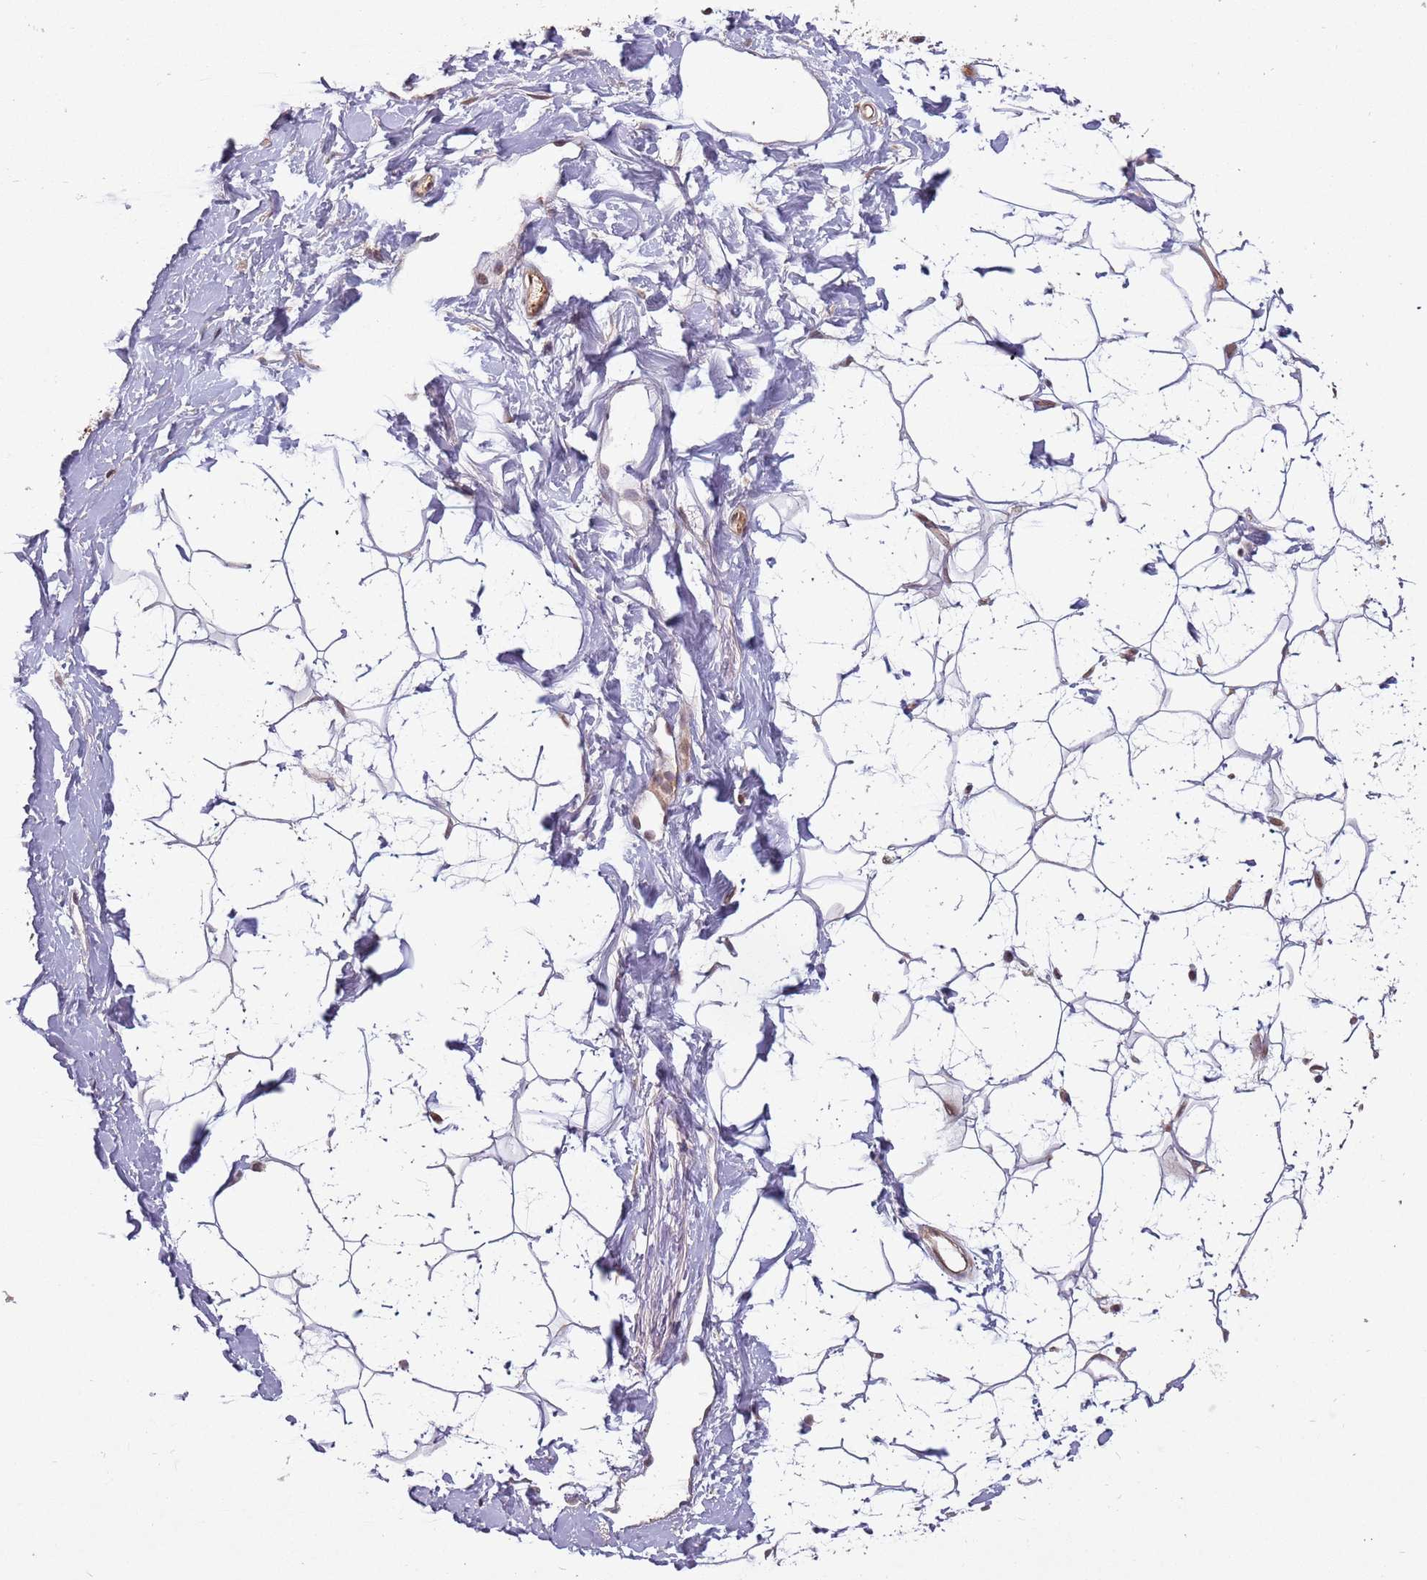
{"staining": {"intensity": "negative", "quantity": "none", "location": "none"}, "tissue": "adipose tissue", "cell_type": "Adipocytes", "image_type": "normal", "snomed": [{"axis": "morphology", "description": "Normal tissue, NOS"}, {"axis": "topography", "description": "Breast"}], "caption": "Adipose tissue stained for a protein using immunohistochemistry demonstrates no expression adipocytes.", "gene": "SUDS3", "patient": {"sex": "female", "age": 26}}